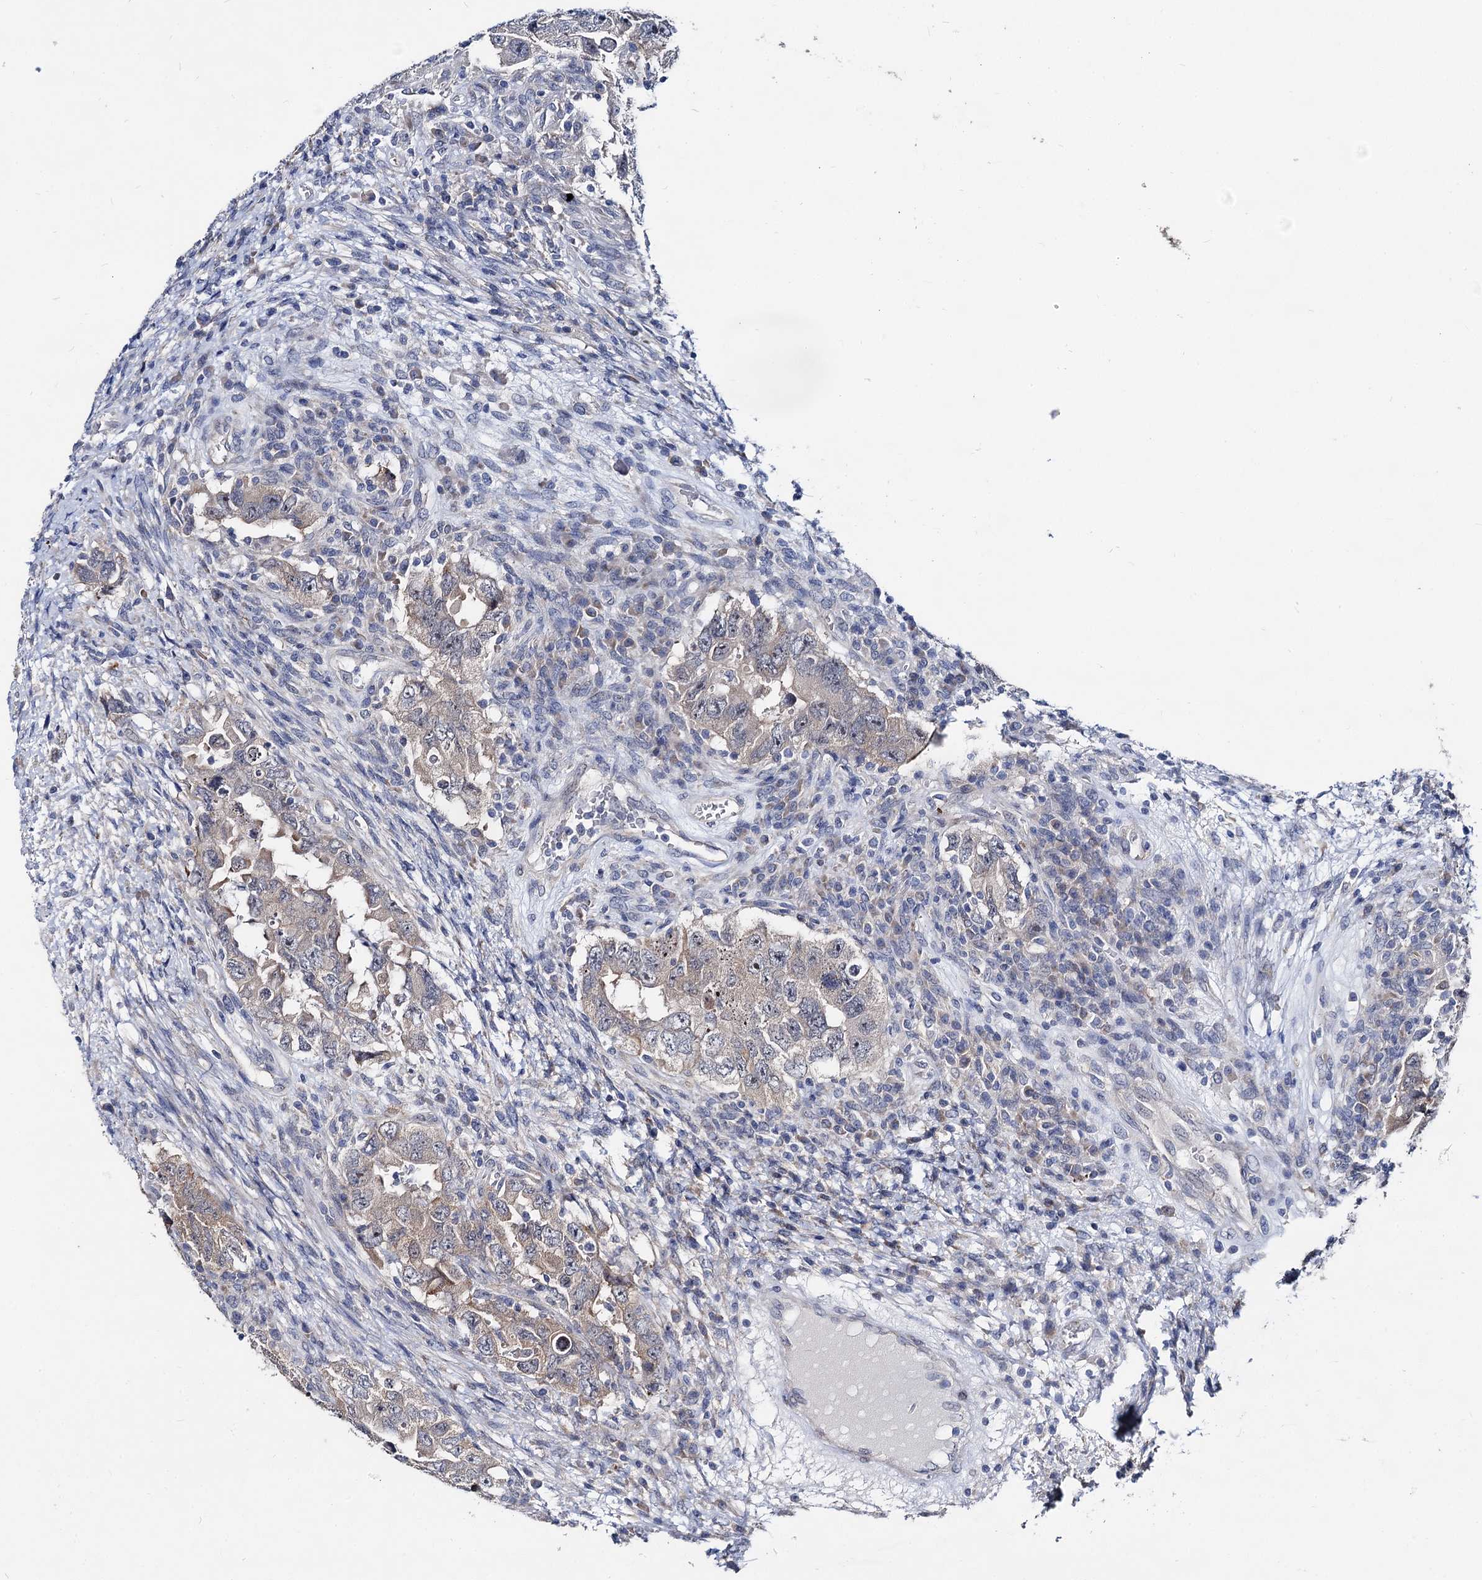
{"staining": {"intensity": "negative", "quantity": "none", "location": "none"}, "tissue": "testis cancer", "cell_type": "Tumor cells", "image_type": "cancer", "snomed": [{"axis": "morphology", "description": "Carcinoma, Embryonal, NOS"}, {"axis": "topography", "description": "Testis"}], "caption": "DAB (3,3'-diaminobenzidine) immunohistochemical staining of testis cancer (embryonal carcinoma) shows no significant expression in tumor cells.", "gene": "CAPRIN2", "patient": {"sex": "male", "age": 26}}